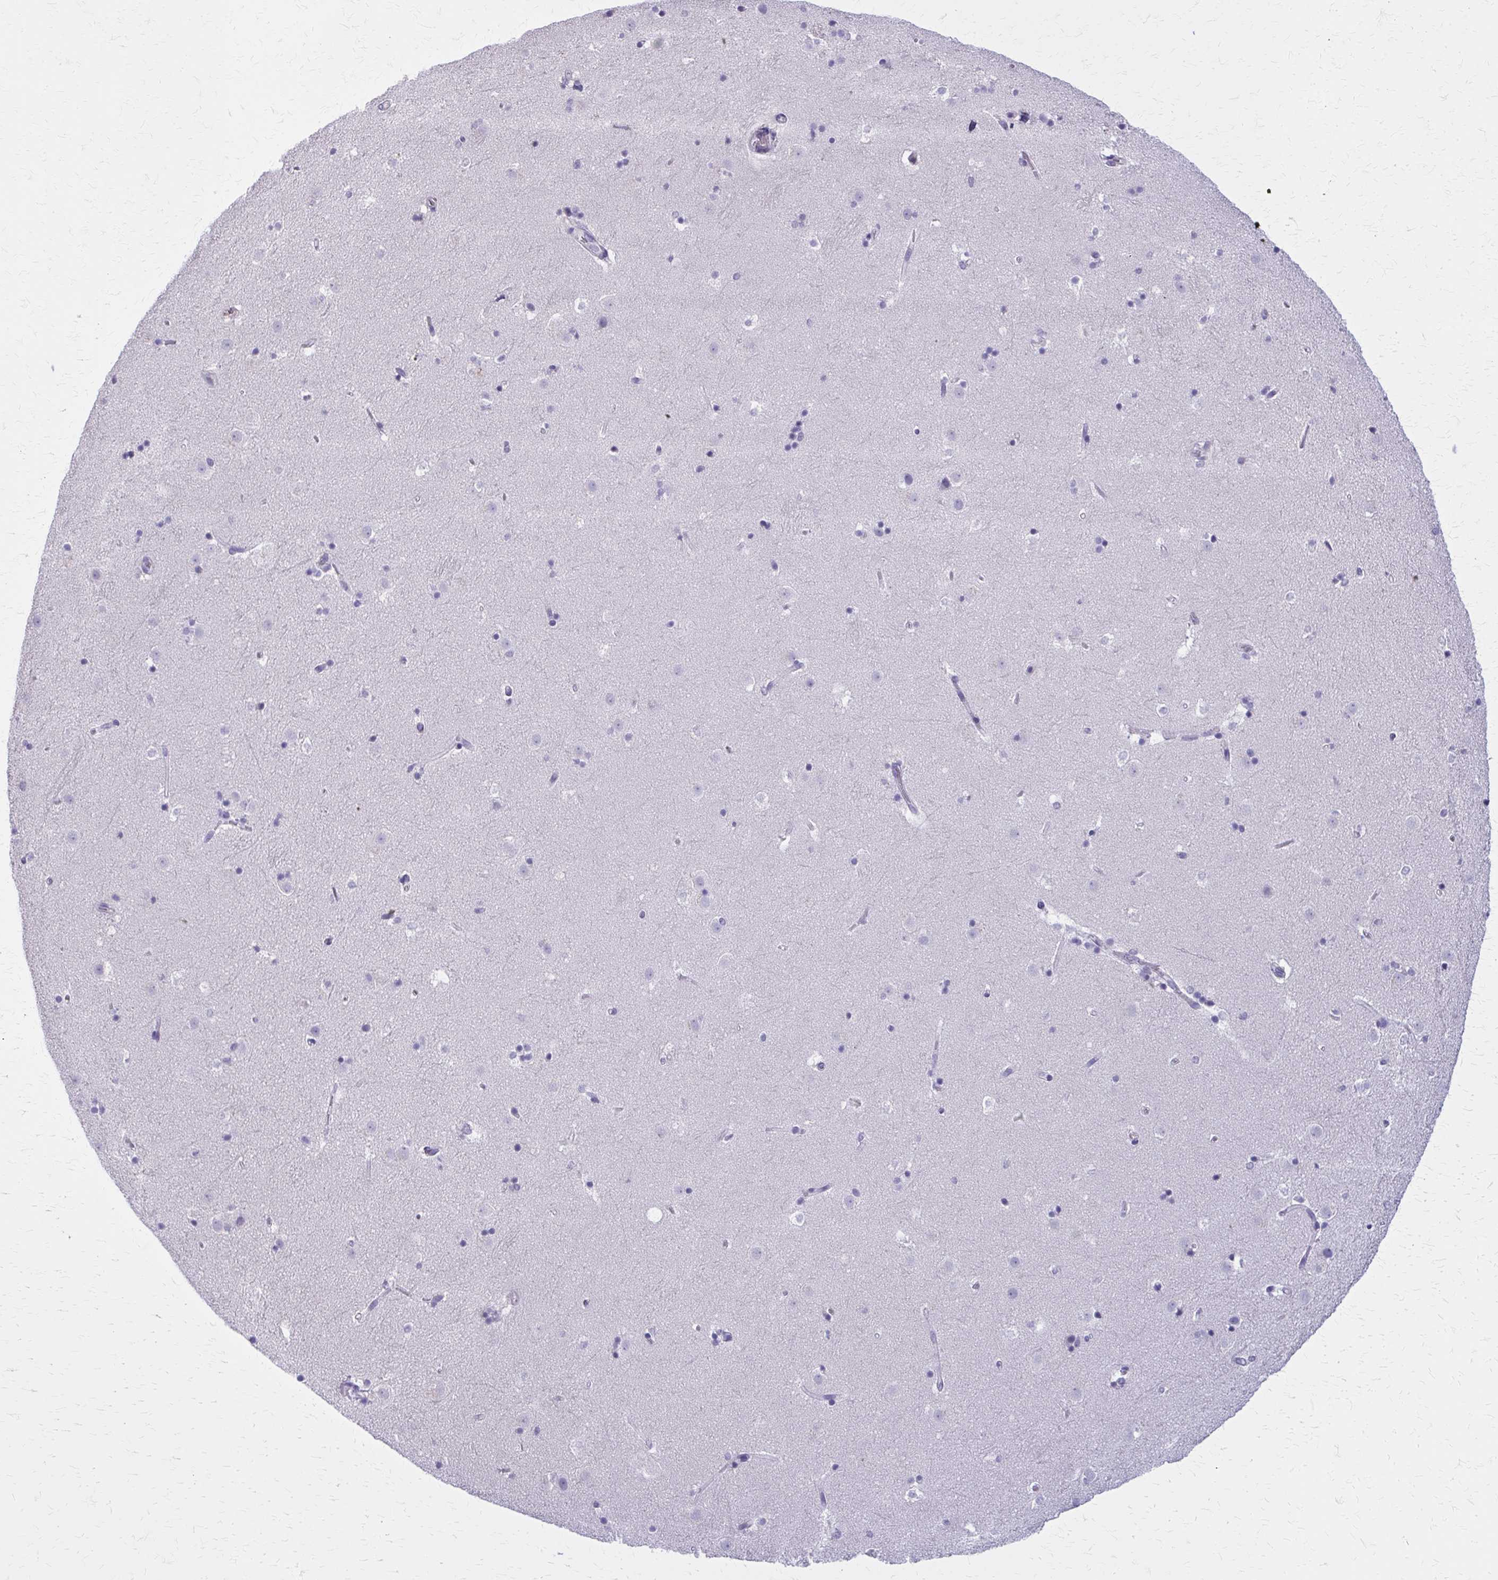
{"staining": {"intensity": "negative", "quantity": "none", "location": "none"}, "tissue": "caudate", "cell_type": "Glial cells", "image_type": "normal", "snomed": [{"axis": "morphology", "description": "Normal tissue, NOS"}, {"axis": "topography", "description": "Lateral ventricle wall"}], "caption": "Human caudate stained for a protein using IHC displays no staining in glial cells.", "gene": "OR4A47", "patient": {"sex": "male", "age": 37}}